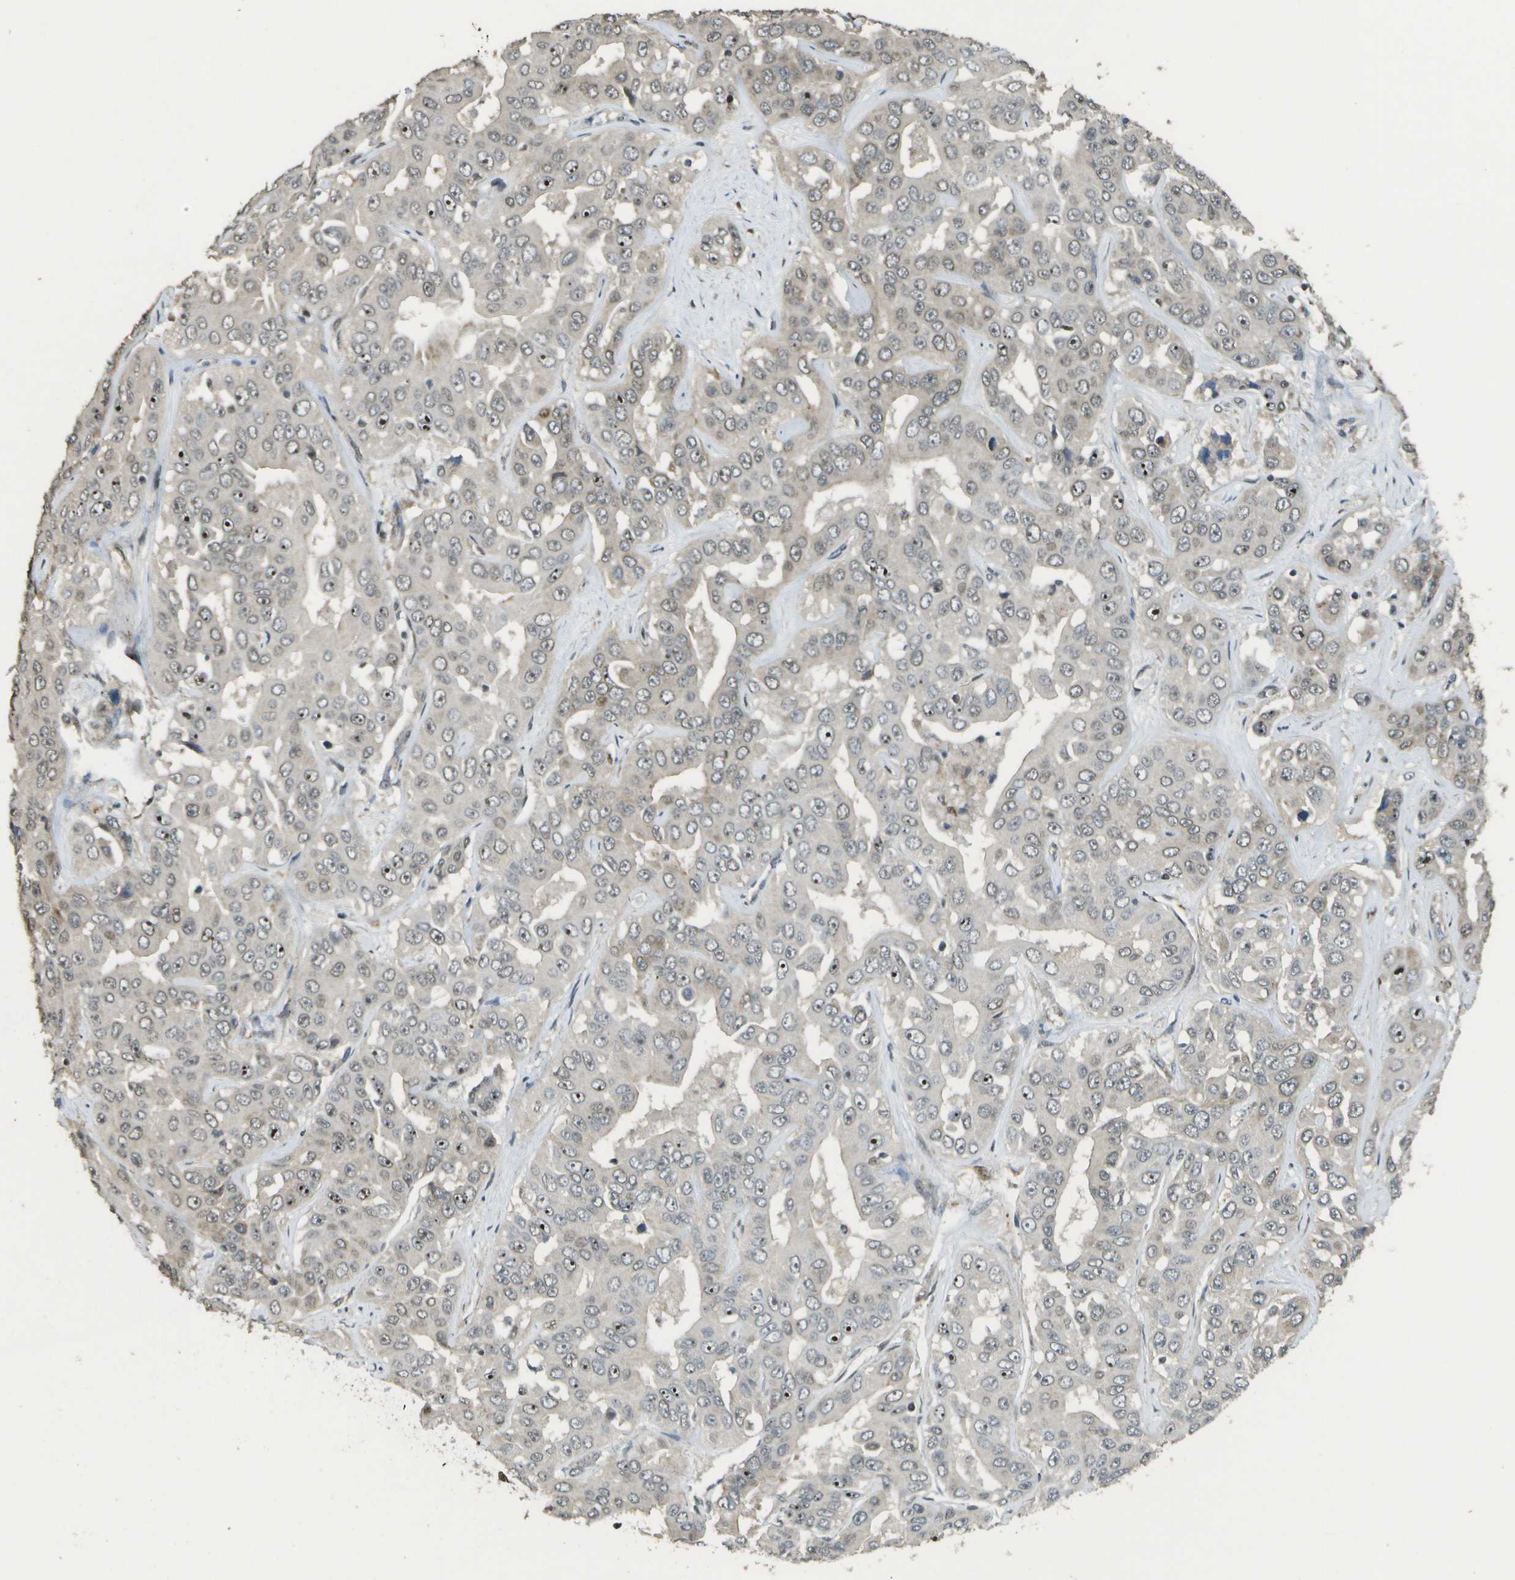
{"staining": {"intensity": "strong", "quantity": "<25%", "location": "nuclear"}, "tissue": "liver cancer", "cell_type": "Tumor cells", "image_type": "cancer", "snomed": [{"axis": "morphology", "description": "Cholangiocarcinoma"}, {"axis": "topography", "description": "Liver"}], "caption": "Protein staining by immunohistochemistry (IHC) displays strong nuclear expression in about <25% of tumor cells in cholangiocarcinoma (liver). The protein is stained brown, and the nuclei are stained in blue (DAB IHC with brightfield microscopy, high magnification).", "gene": "KAT5", "patient": {"sex": "female", "age": 52}}